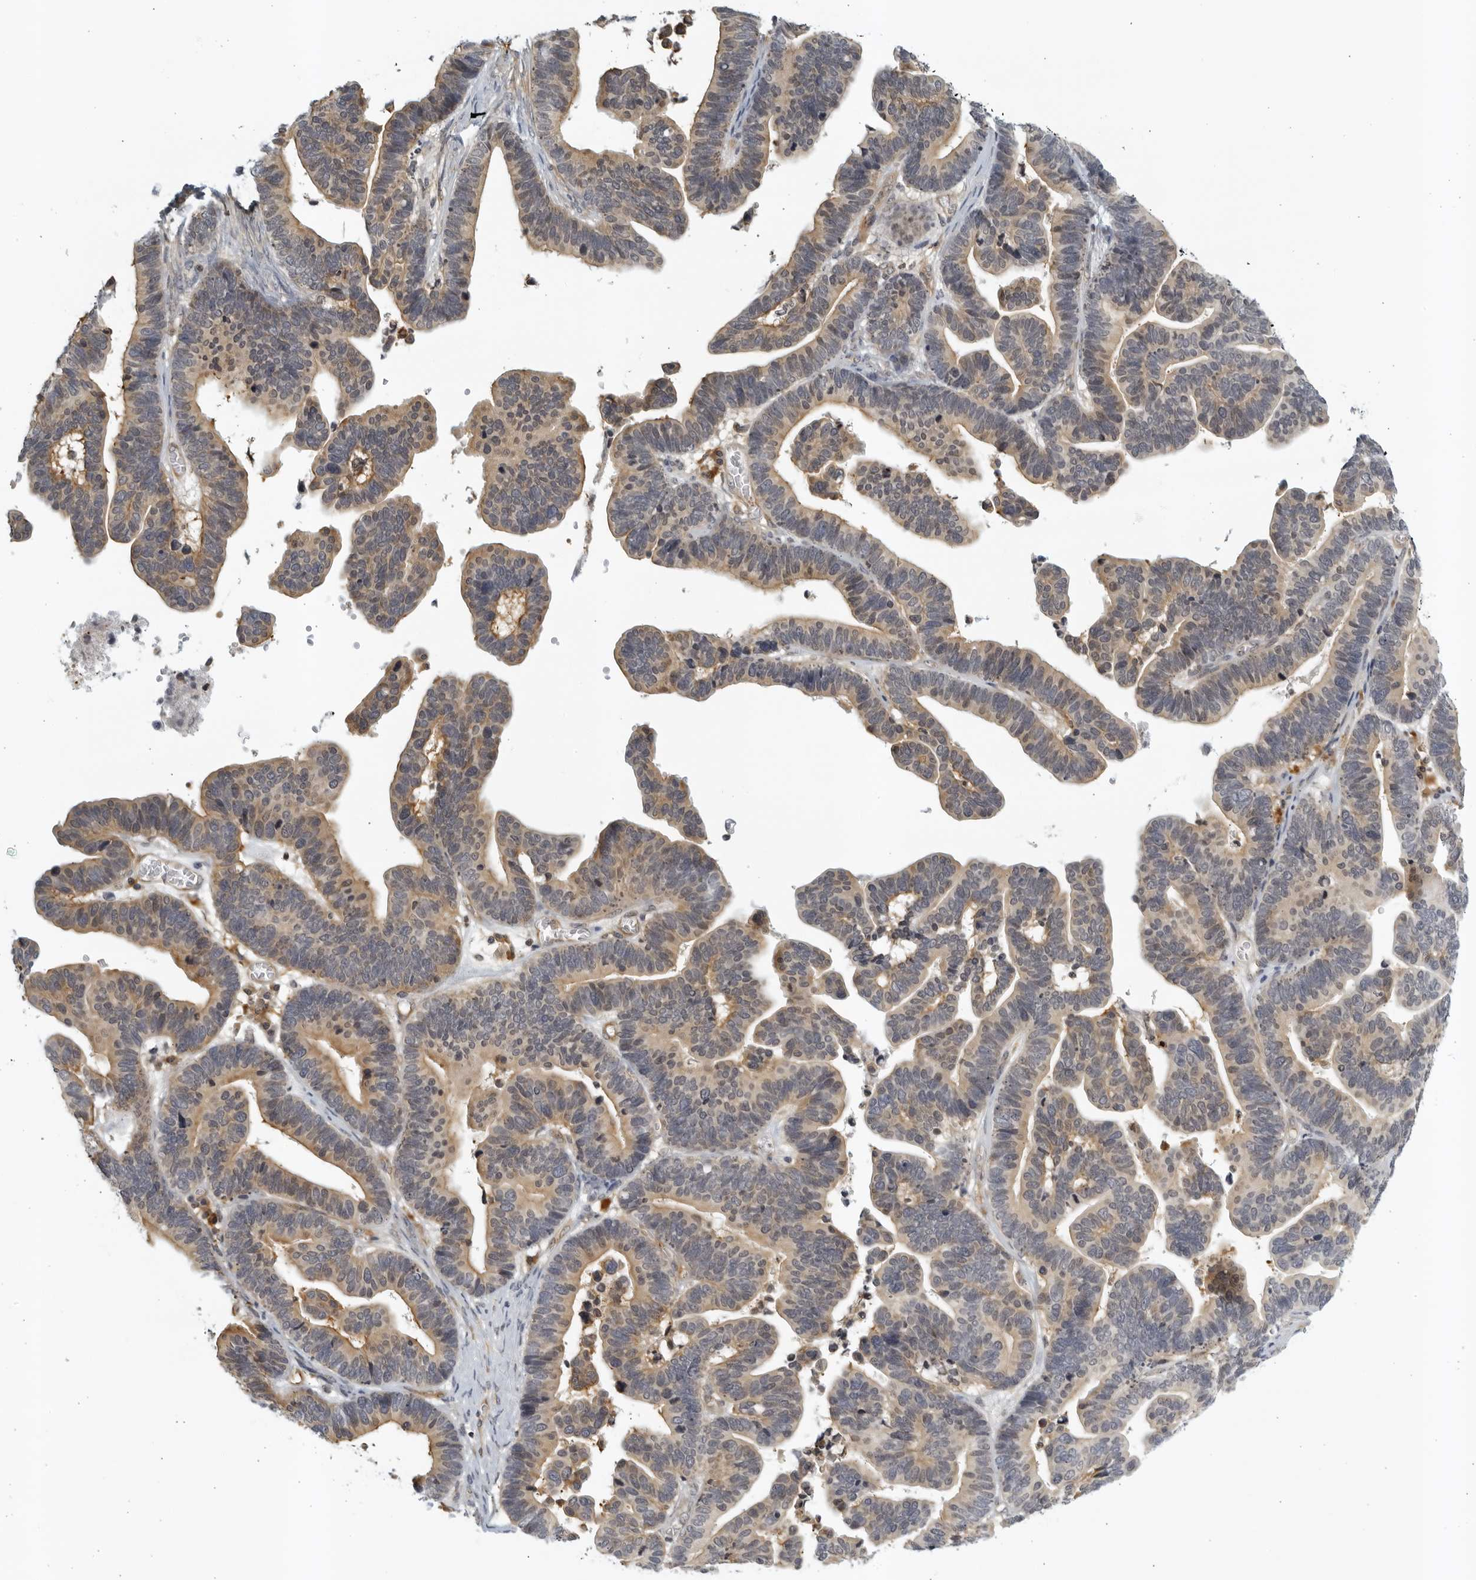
{"staining": {"intensity": "weak", "quantity": ">75%", "location": "cytoplasmic/membranous"}, "tissue": "ovarian cancer", "cell_type": "Tumor cells", "image_type": "cancer", "snomed": [{"axis": "morphology", "description": "Cystadenocarcinoma, serous, NOS"}, {"axis": "topography", "description": "Ovary"}], "caption": "Serous cystadenocarcinoma (ovarian) tissue shows weak cytoplasmic/membranous expression in approximately >75% of tumor cells, visualized by immunohistochemistry.", "gene": "SERTAD4", "patient": {"sex": "female", "age": 56}}